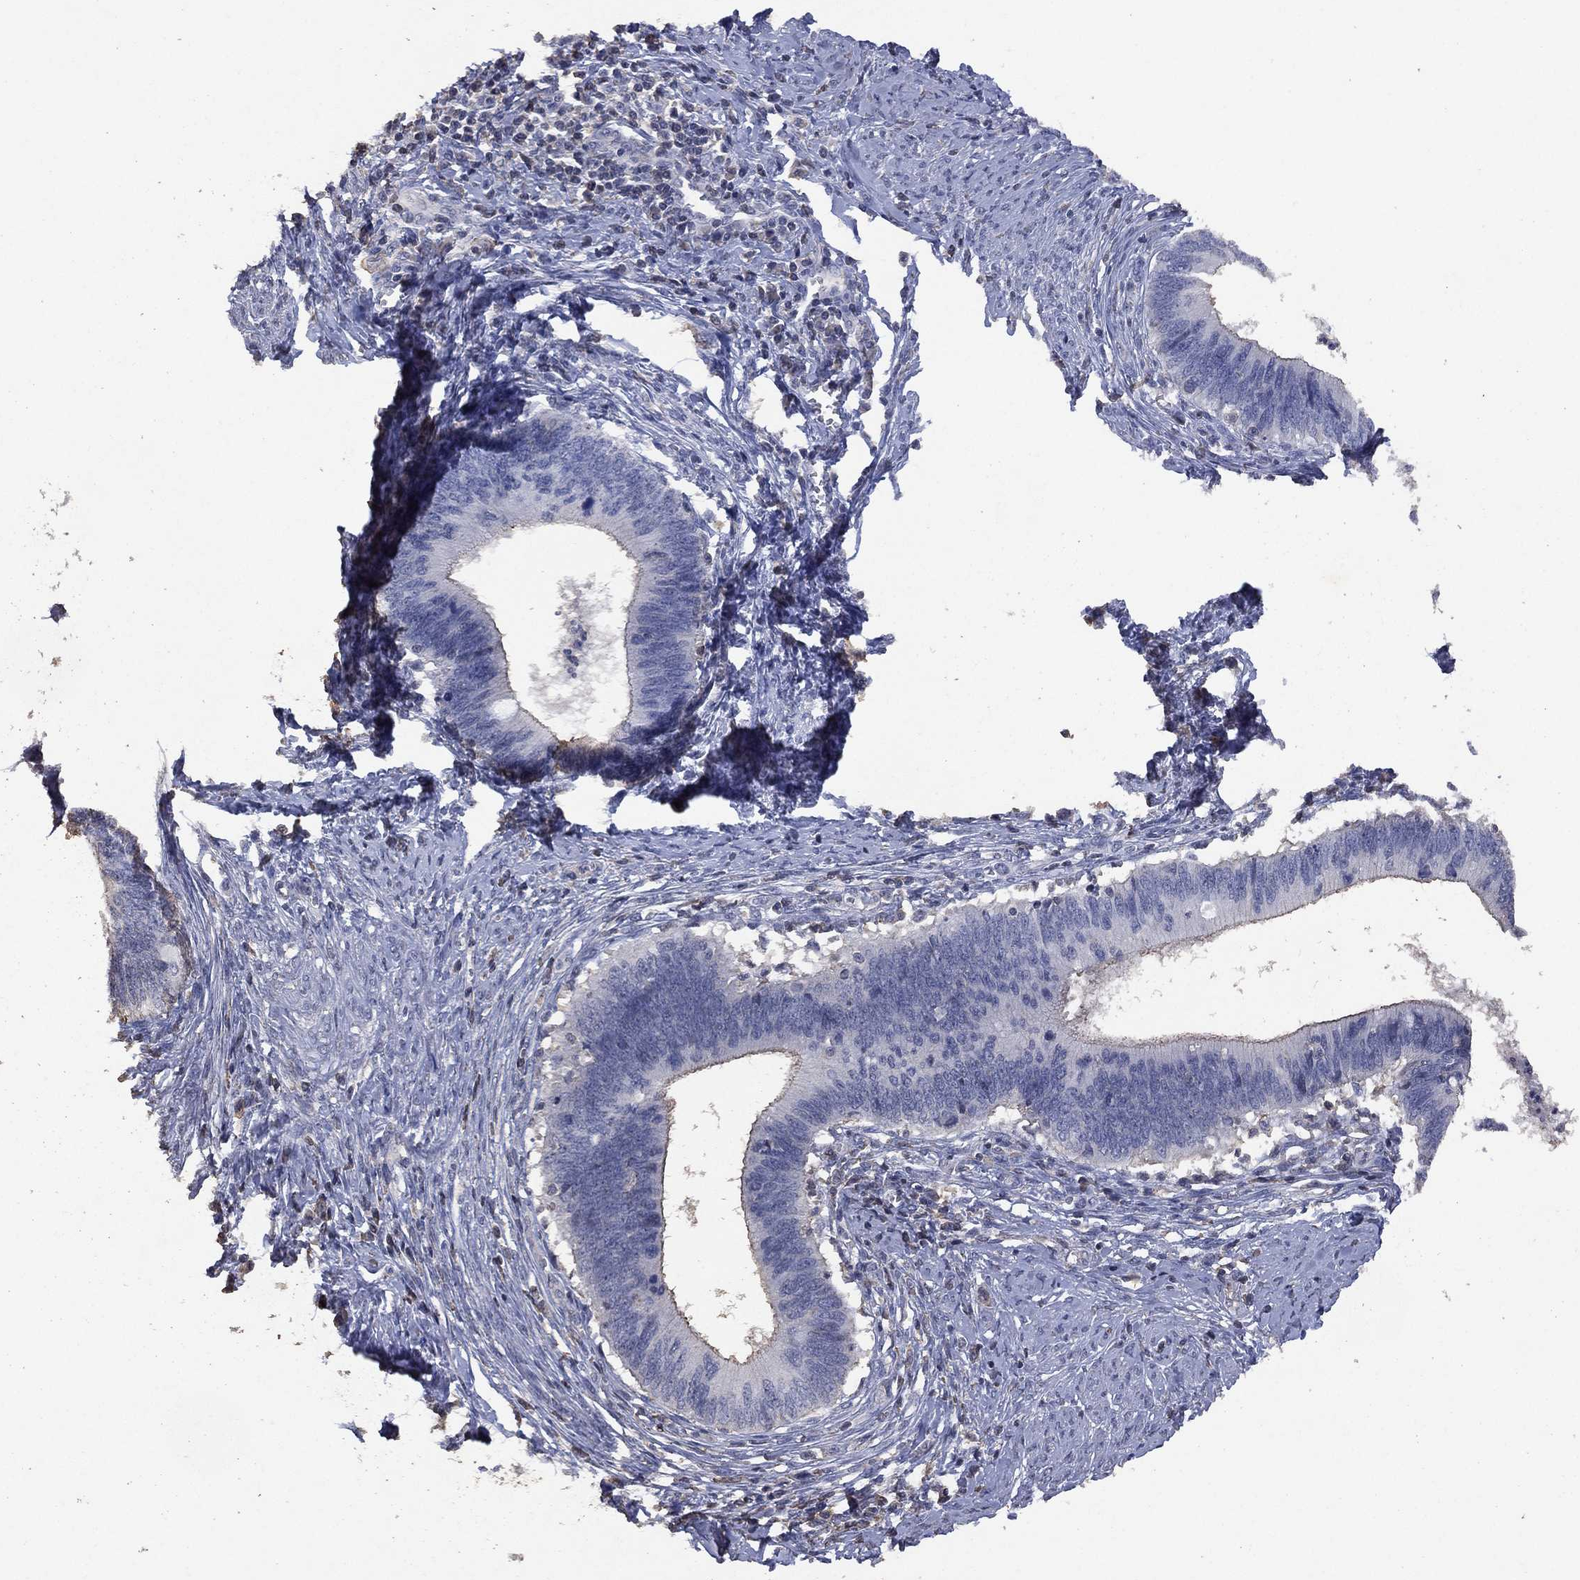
{"staining": {"intensity": "negative", "quantity": "none", "location": "none"}, "tissue": "cervical cancer", "cell_type": "Tumor cells", "image_type": "cancer", "snomed": [{"axis": "morphology", "description": "Adenocarcinoma, NOS"}, {"axis": "topography", "description": "Cervix"}], "caption": "Tumor cells are negative for protein expression in human cervical cancer.", "gene": "ADPRHL1", "patient": {"sex": "female", "age": 42}}